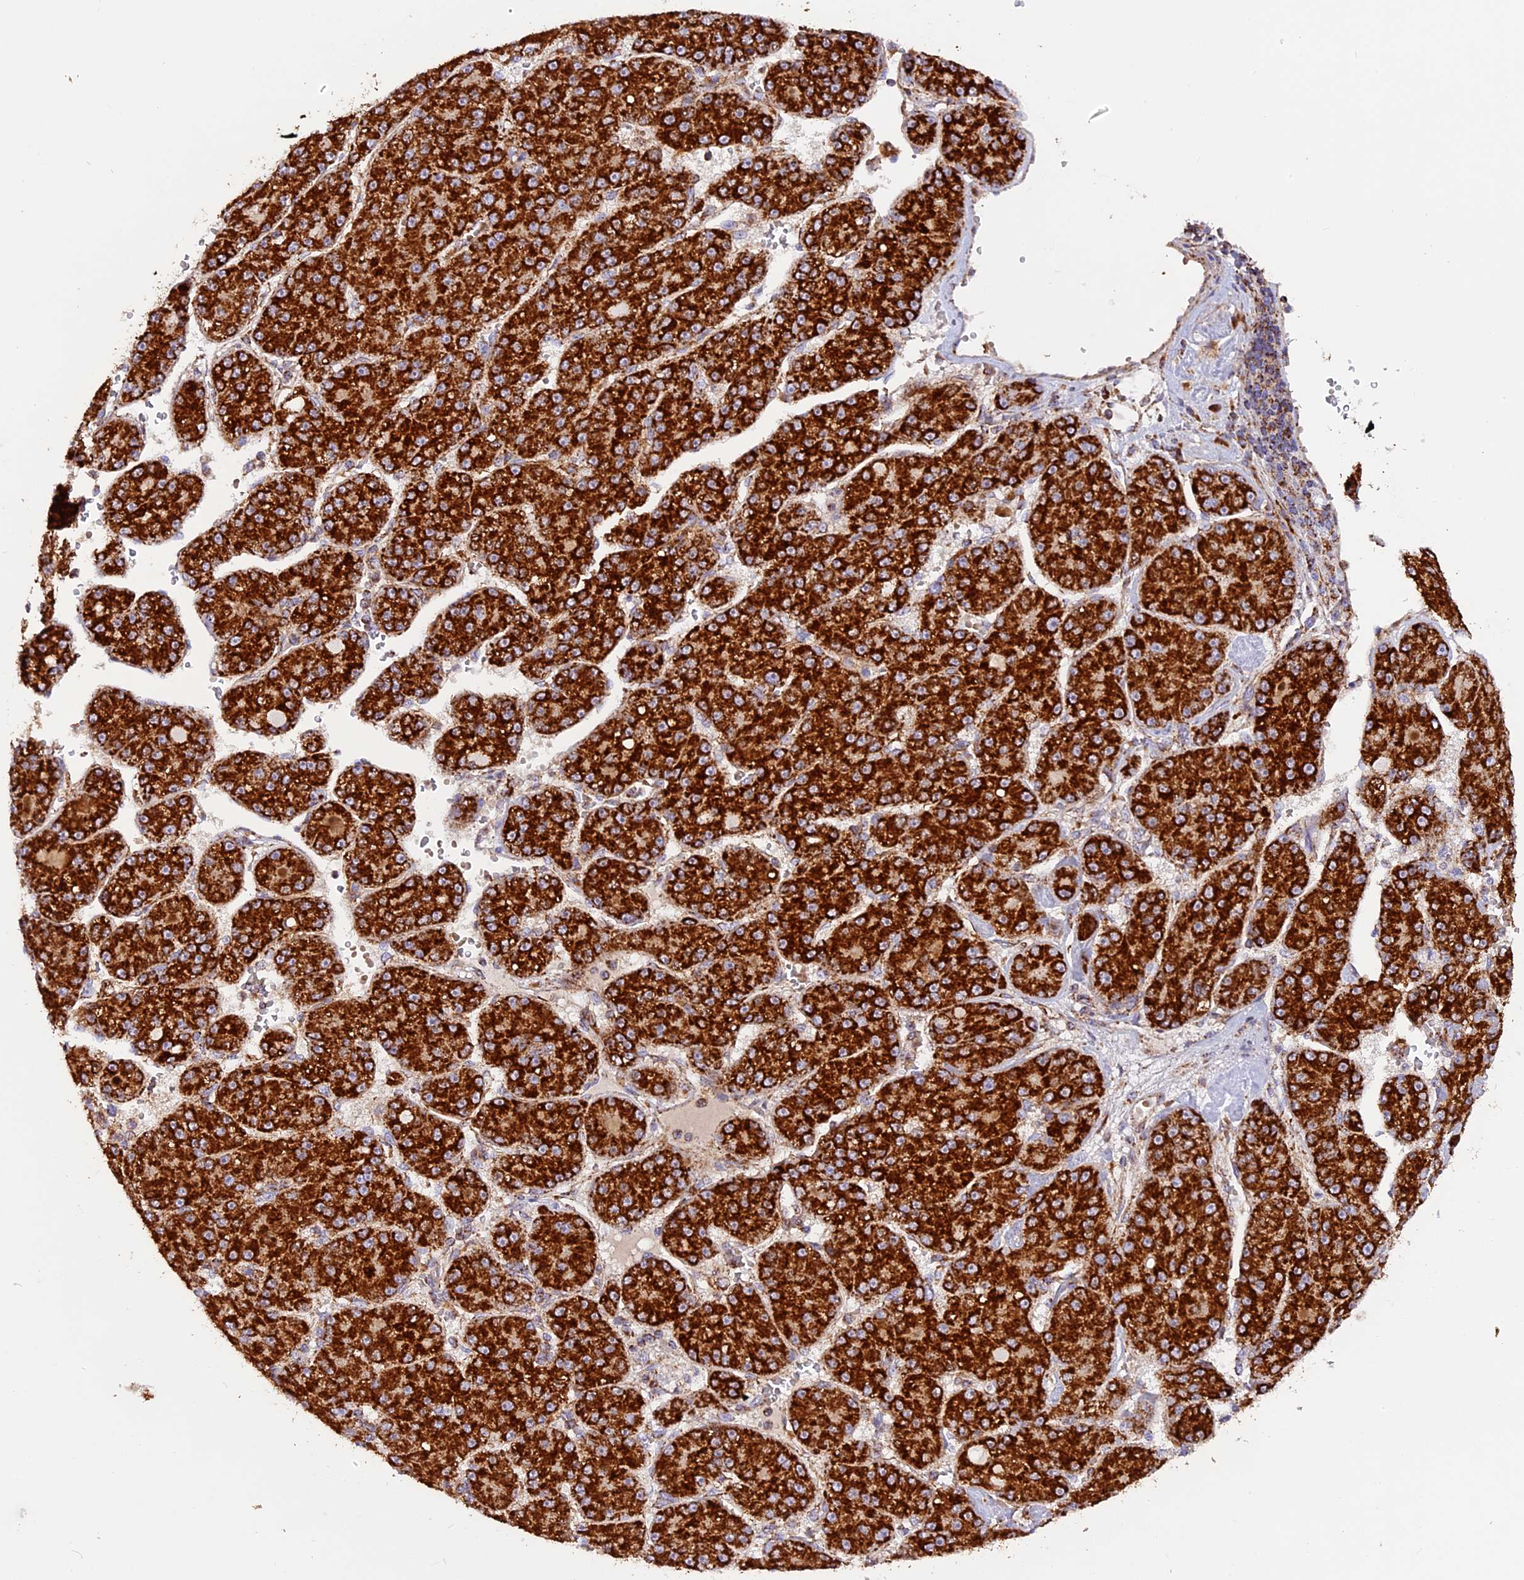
{"staining": {"intensity": "strong", "quantity": ">75%", "location": "cytoplasmic/membranous"}, "tissue": "liver cancer", "cell_type": "Tumor cells", "image_type": "cancer", "snomed": [{"axis": "morphology", "description": "Carcinoma, Hepatocellular, NOS"}, {"axis": "topography", "description": "Liver"}], "caption": "Hepatocellular carcinoma (liver) stained with DAB IHC shows high levels of strong cytoplasmic/membranous positivity in approximately >75% of tumor cells.", "gene": "NDUFA8", "patient": {"sex": "male", "age": 67}}